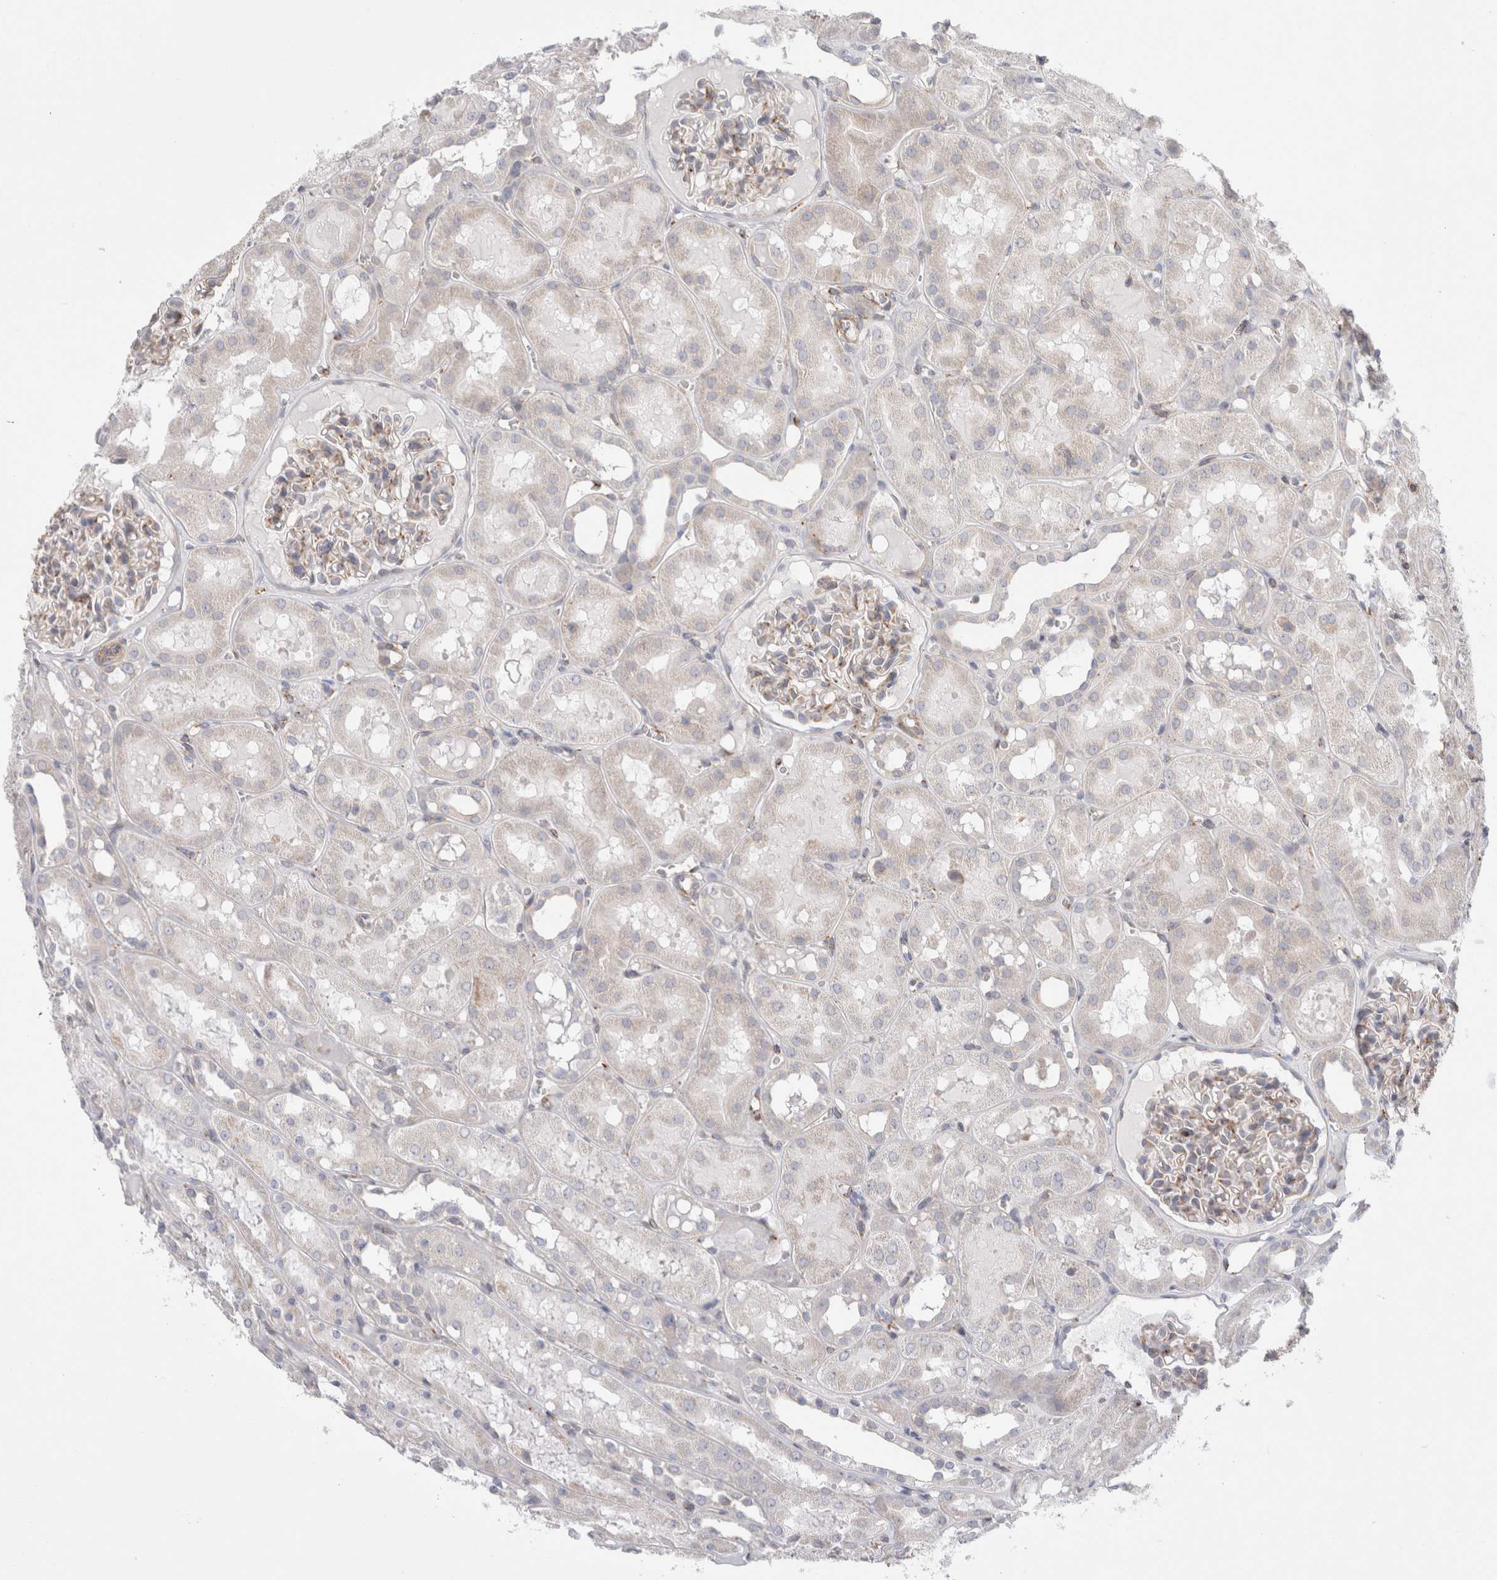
{"staining": {"intensity": "weak", "quantity": ">75%", "location": "cytoplasmic/membranous"}, "tissue": "kidney", "cell_type": "Cells in glomeruli", "image_type": "normal", "snomed": [{"axis": "morphology", "description": "Normal tissue, NOS"}, {"axis": "topography", "description": "Kidney"}, {"axis": "topography", "description": "Urinary bladder"}], "caption": "Unremarkable kidney shows weak cytoplasmic/membranous staining in approximately >75% of cells in glomeruli, visualized by immunohistochemistry.", "gene": "CNPY4", "patient": {"sex": "male", "age": 16}}